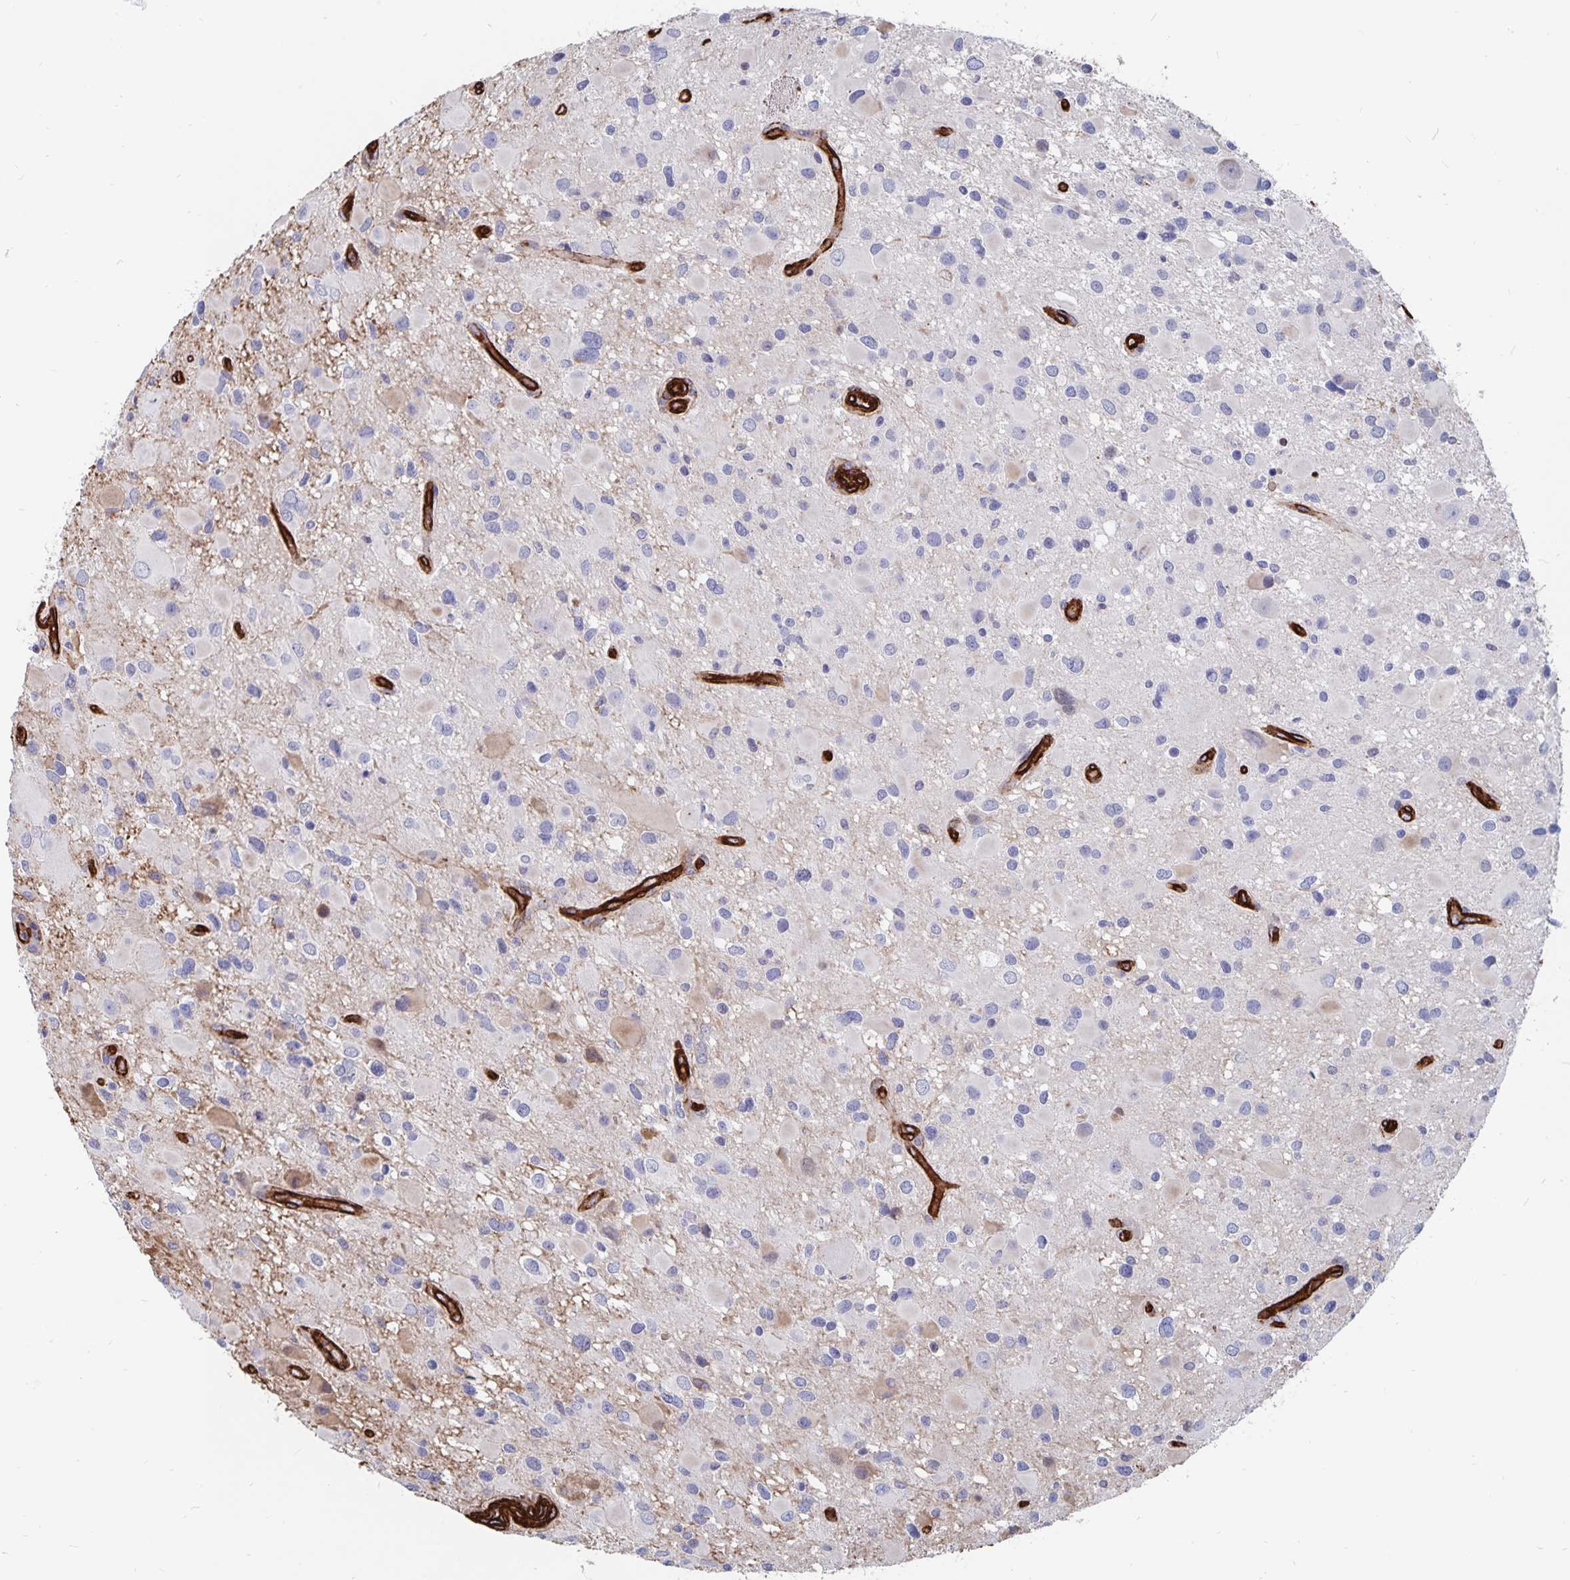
{"staining": {"intensity": "negative", "quantity": "none", "location": "none"}, "tissue": "glioma", "cell_type": "Tumor cells", "image_type": "cancer", "snomed": [{"axis": "morphology", "description": "Glioma, malignant, Low grade"}, {"axis": "topography", "description": "Brain"}], "caption": "Tumor cells show no significant protein expression in glioma. (DAB (3,3'-diaminobenzidine) immunohistochemistry (IHC) visualized using brightfield microscopy, high magnification).", "gene": "DCHS2", "patient": {"sex": "female", "age": 32}}